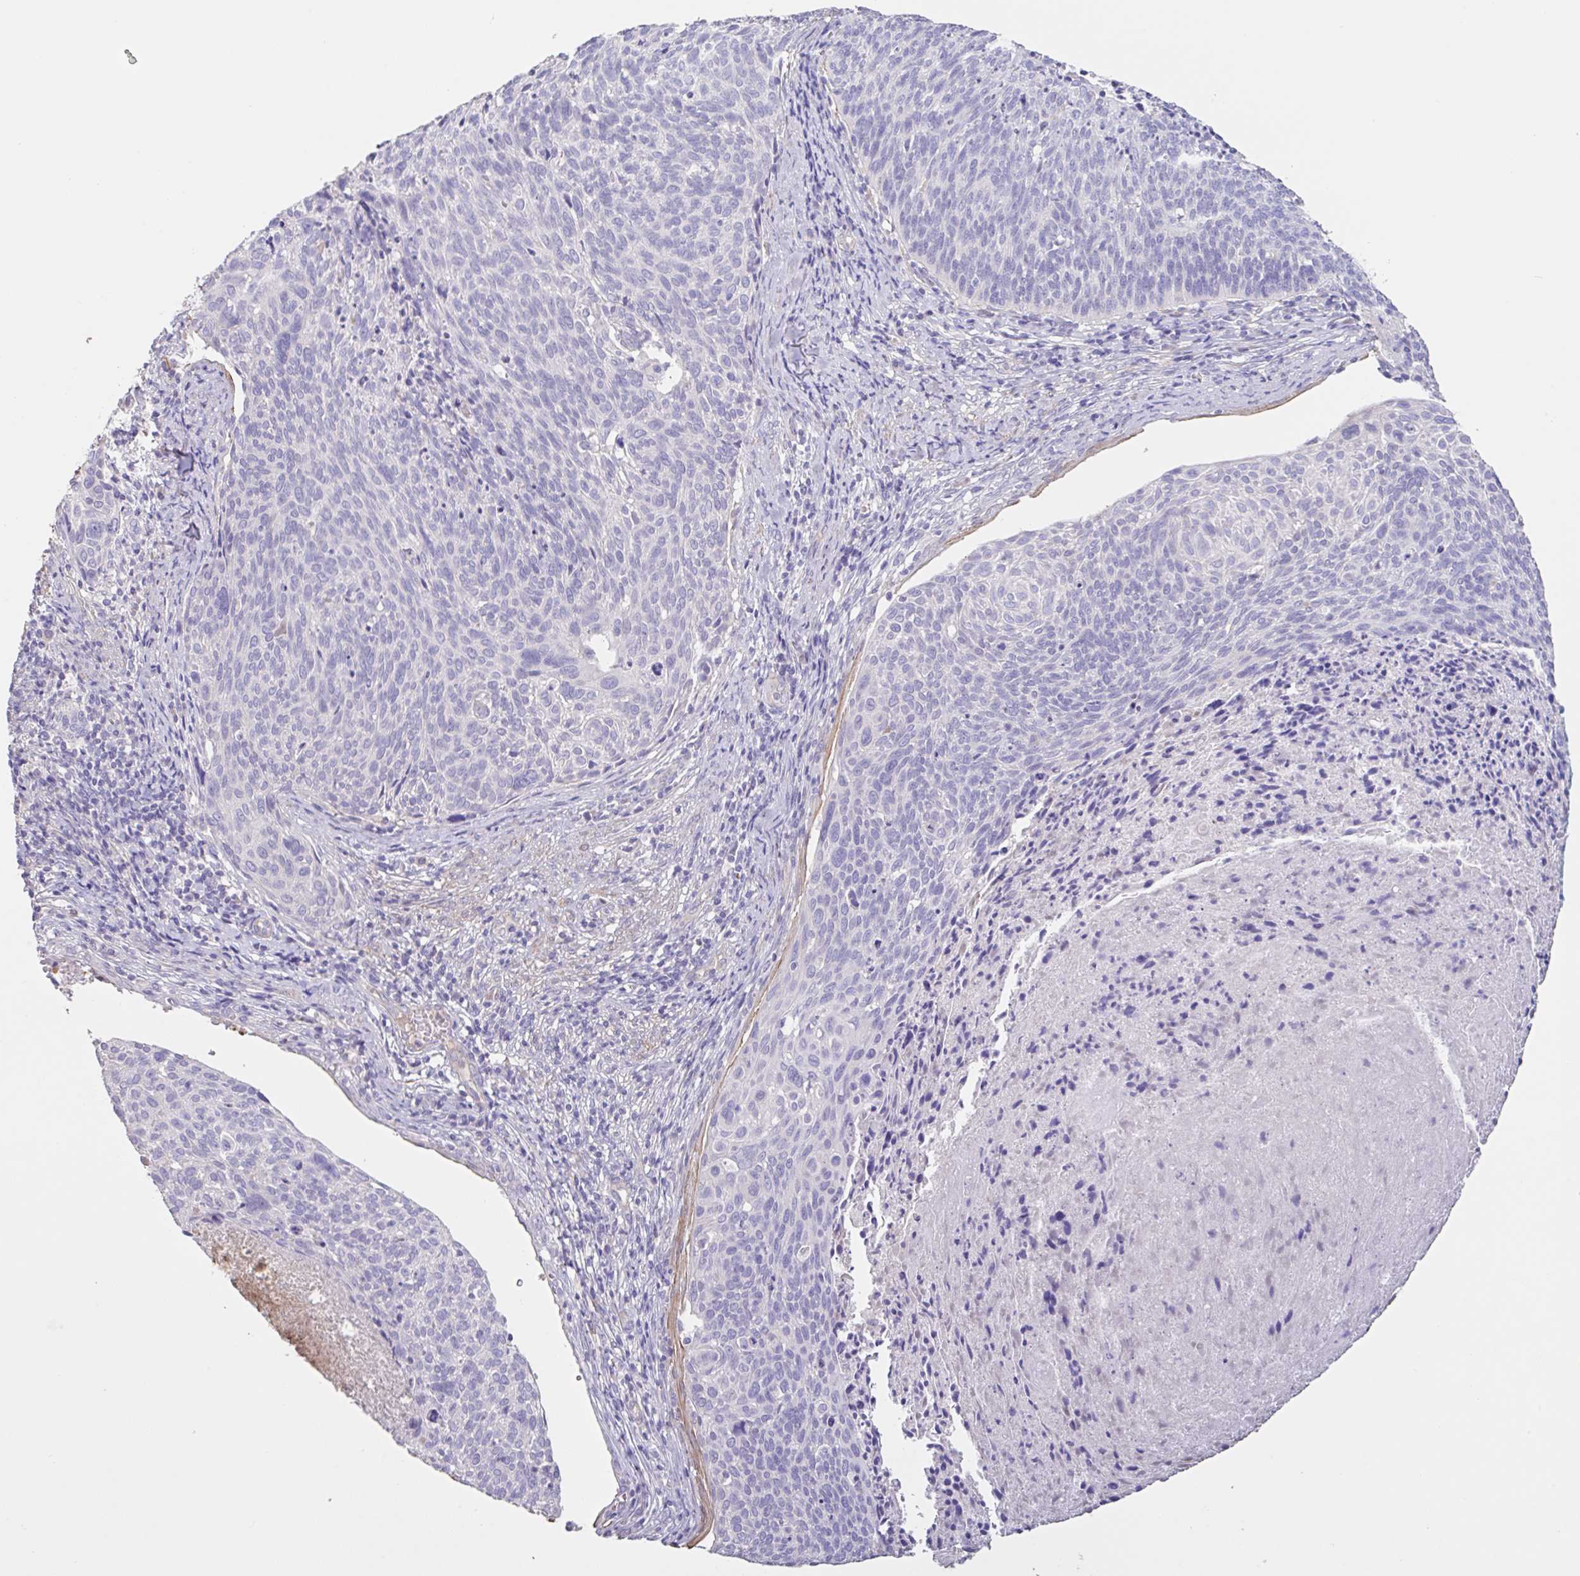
{"staining": {"intensity": "negative", "quantity": "none", "location": "none"}, "tissue": "cervical cancer", "cell_type": "Tumor cells", "image_type": "cancer", "snomed": [{"axis": "morphology", "description": "Squamous cell carcinoma, NOS"}, {"axis": "topography", "description": "Cervix"}], "caption": "DAB immunohistochemical staining of human squamous cell carcinoma (cervical) reveals no significant positivity in tumor cells. (DAB immunohistochemistry (IHC), high magnification).", "gene": "PYGM", "patient": {"sex": "female", "age": 49}}